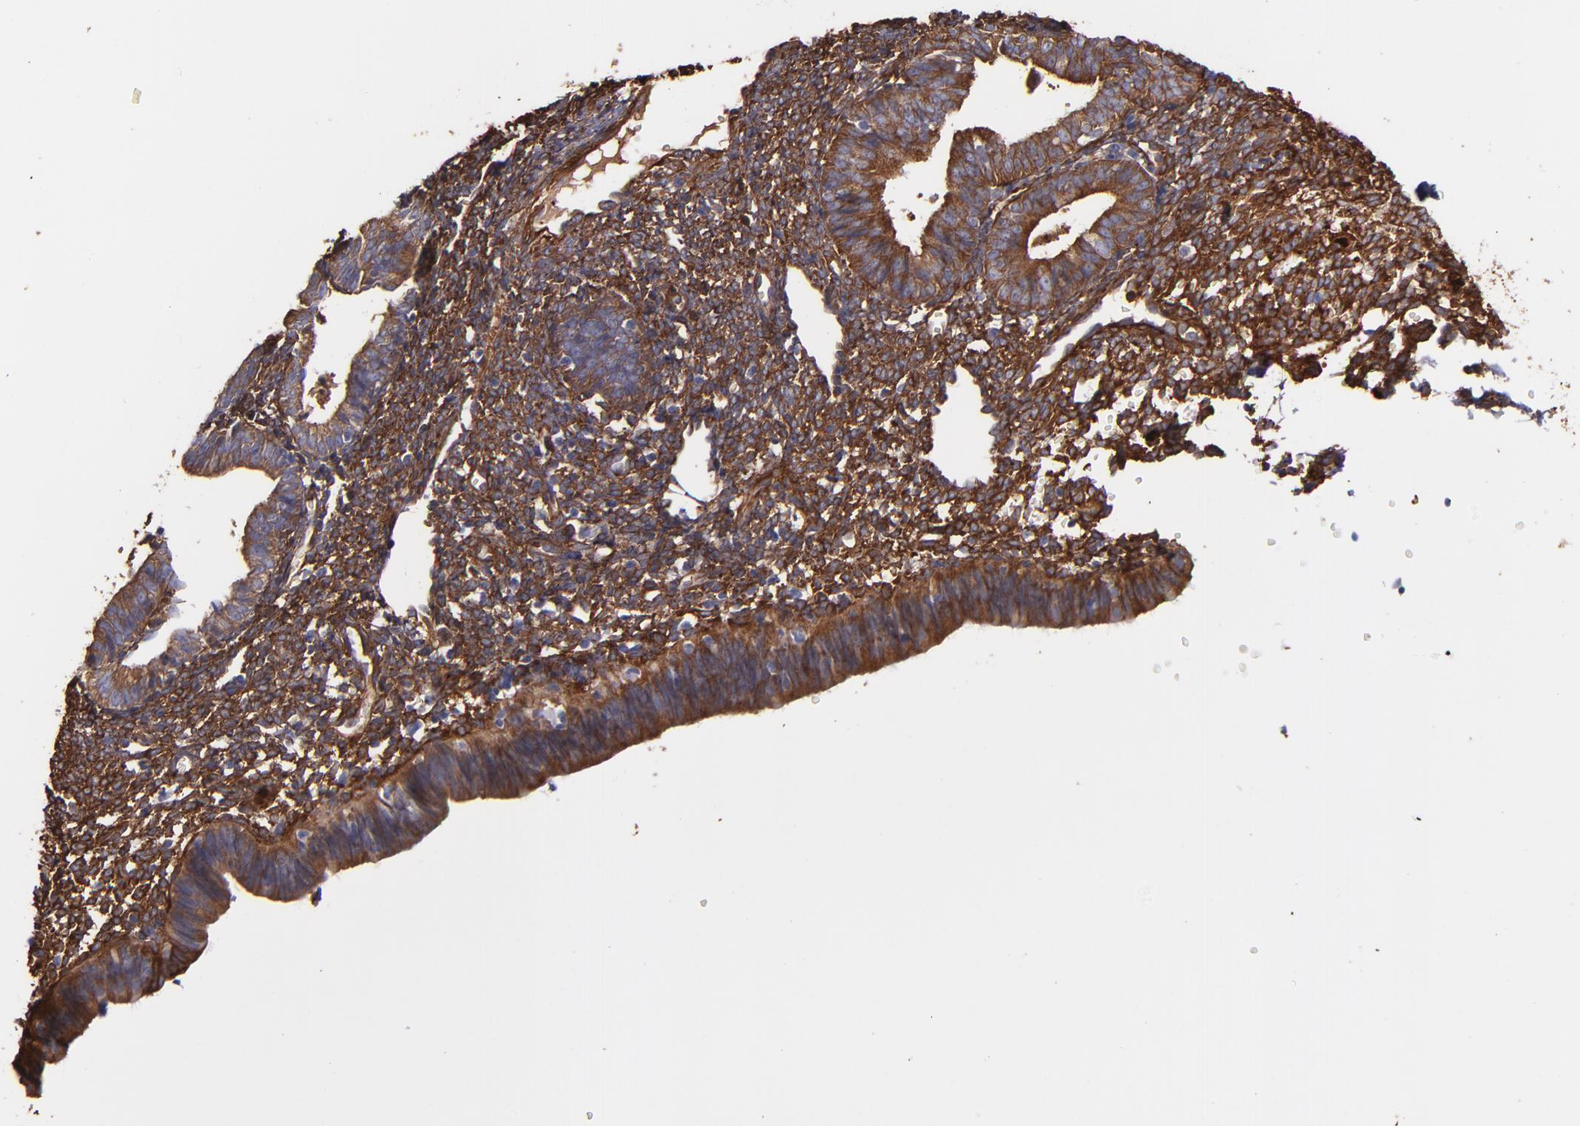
{"staining": {"intensity": "moderate", "quantity": "25%-75%", "location": "cytoplasmic/membranous"}, "tissue": "endometrium", "cell_type": "Cells in endometrial stroma", "image_type": "normal", "snomed": [{"axis": "morphology", "description": "Normal tissue, NOS"}, {"axis": "topography", "description": "Endometrium"}], "caption": "Protein staining of benign endometrium reveals moderate cytoplasmic/membranous positivity in approximately 25%-75% of cells in endometrial stroma. Ihc stains the protein in brown and the nuclei are stained blue.", "gene": "VCL", "patient": {"sex": "female", "age": 61}}